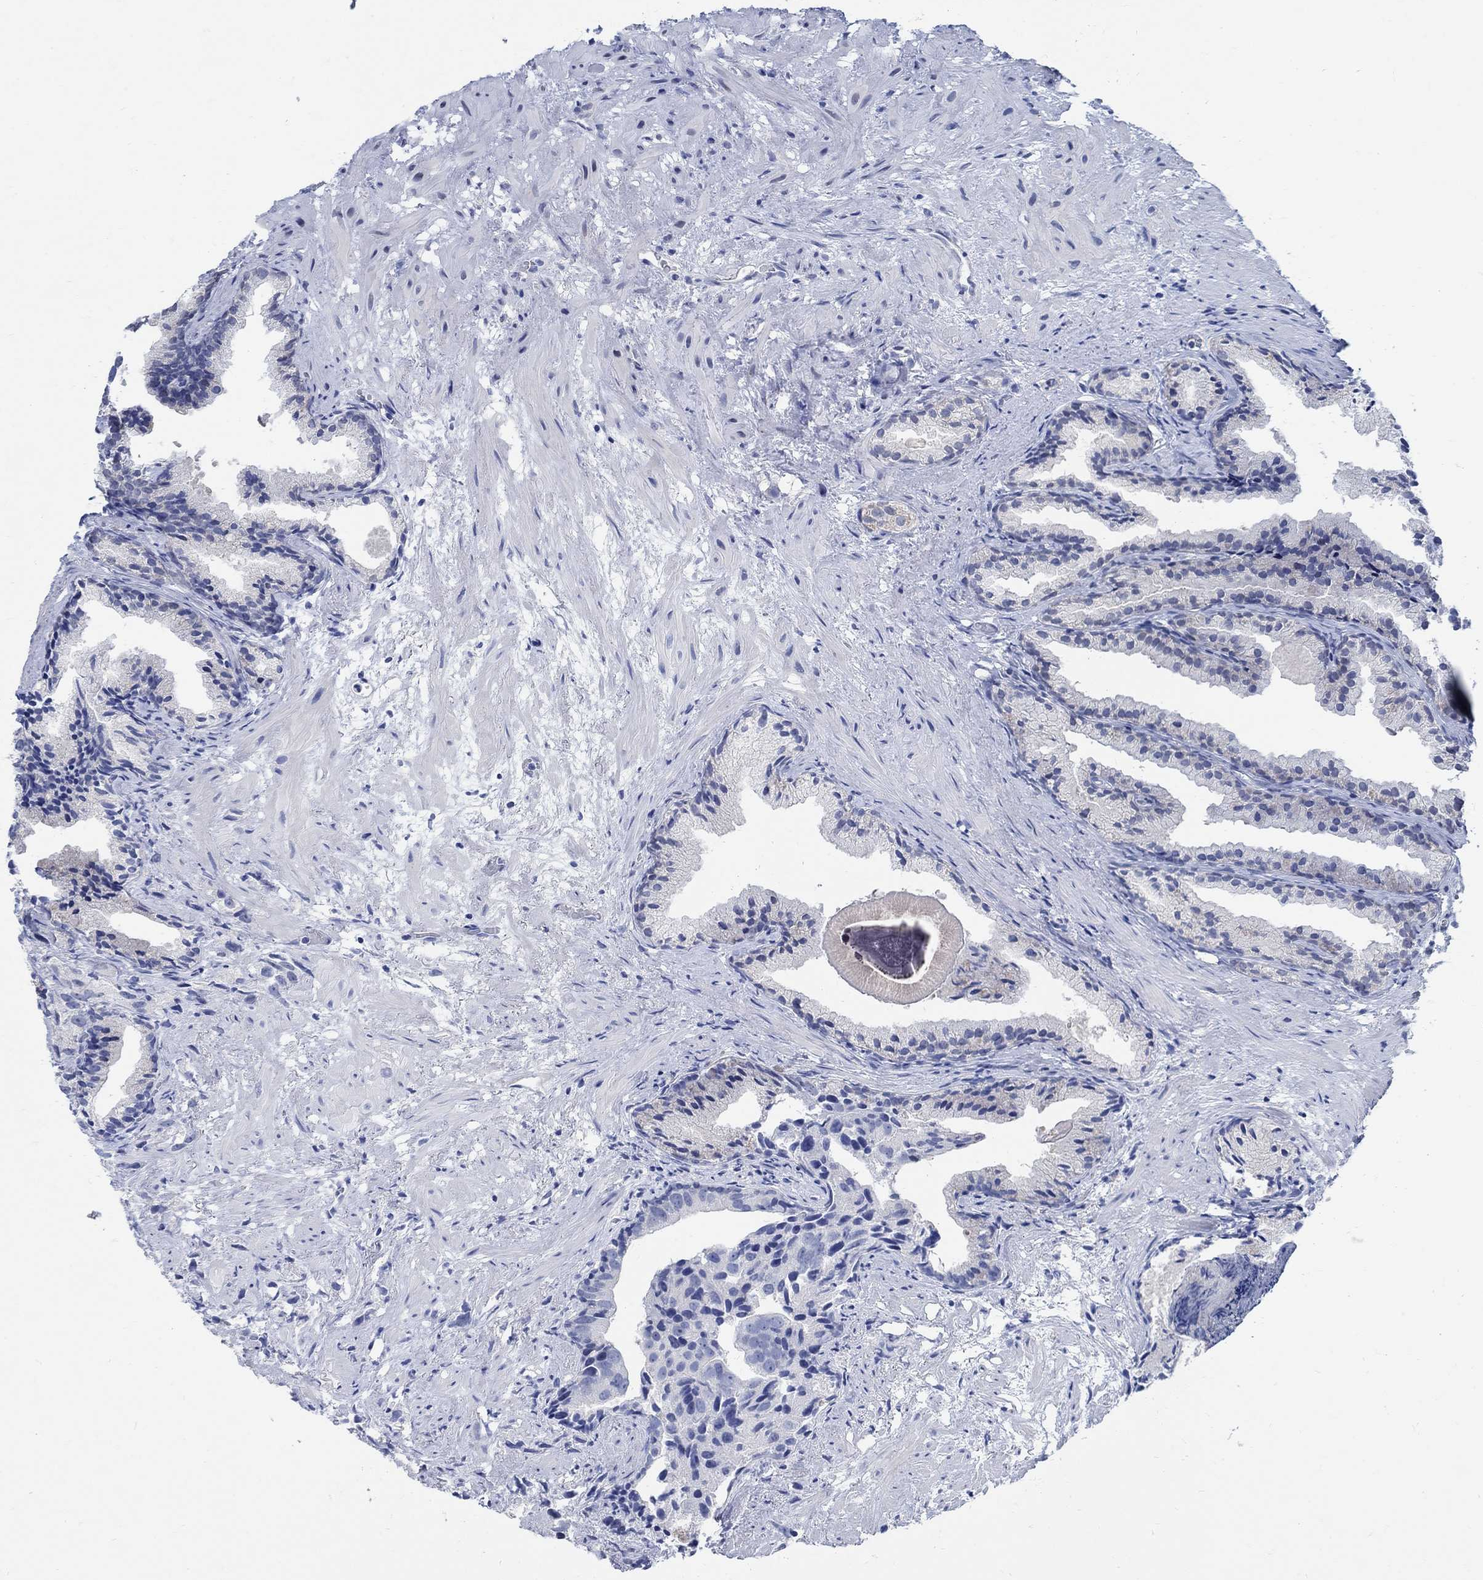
{"staining": {"intensity": "negative", "quantity": "none", "location": "none"}, "tissue": "prostate cancer", "cell_type": "Tumor cells", "image_type": "cancer", "snomed": [{"axis": "morphology", "description": "Adenocarcinoma, High grade"}, {"axis": "topography", "description": "Prostate"}], "caption": "IHC histopathology image of human adenocarcinoma (high-grade) (prostate) stained for a protein (brown), which demonstrates no positivity in tumor cells. (DAB IHC with hematoxylin counter stain).", "gene": "DLK1", "patient": {"sex": "male", "age": 90}}